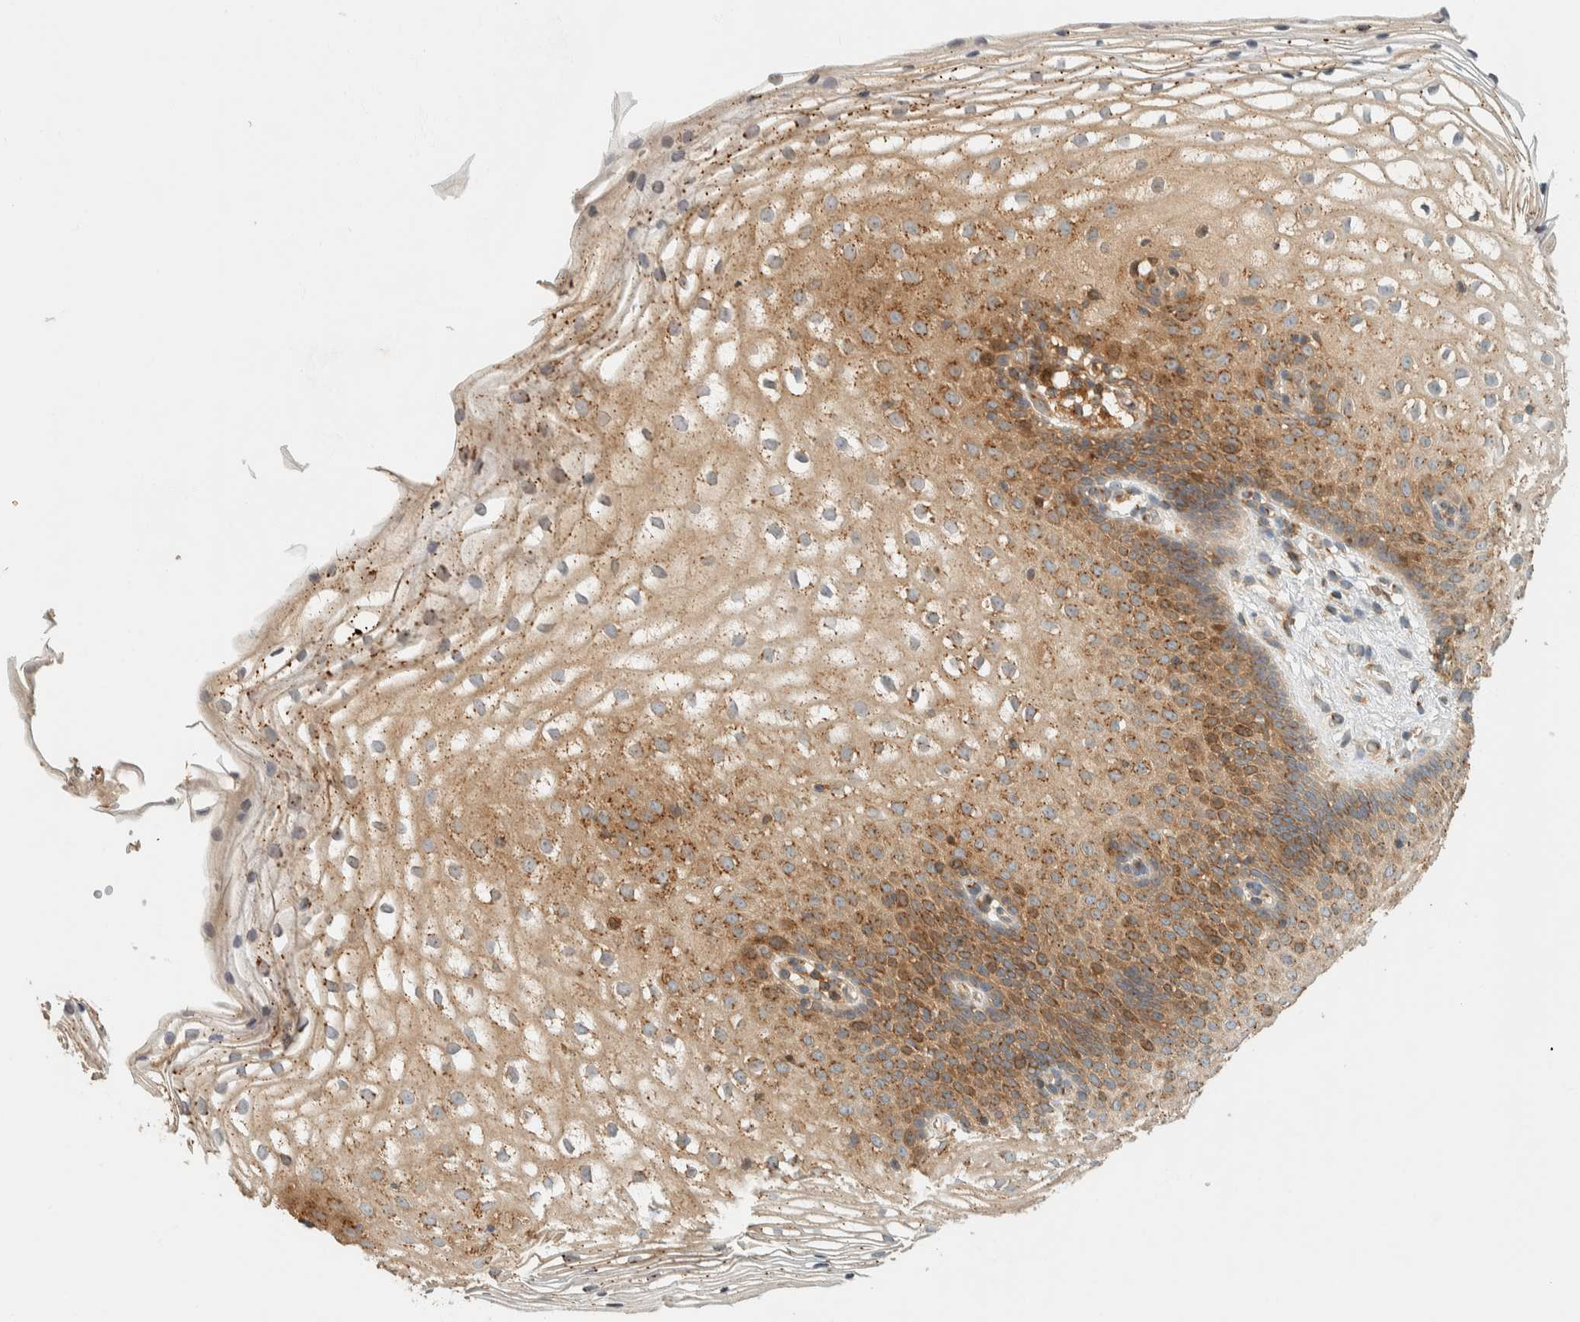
{"staining": {"intensity": "moderate", "quantity": "25%-75%", "location": "cytoplasmic/membranous"}, "tissue": "cervix", "cell_type": "Squamous epithelial cells", "image_type": "normal", "snomed": [{"axis": "morphology", "description": "Normal tissue, NOS"}, {"axis": "topography", "description": "Cervix"}], "caption": "Cervix stained with immunohistochemistry exhibits moderate cytoplasmic/membranous expression in about 25%-75% of squamous epithelial cells. (DAB (3,3'-diaminobenzidine) IHC with brightfield microscopy, high magnification).", "gene": "ARFGEF1", "patient": {"sex": "female", "age": 72}}